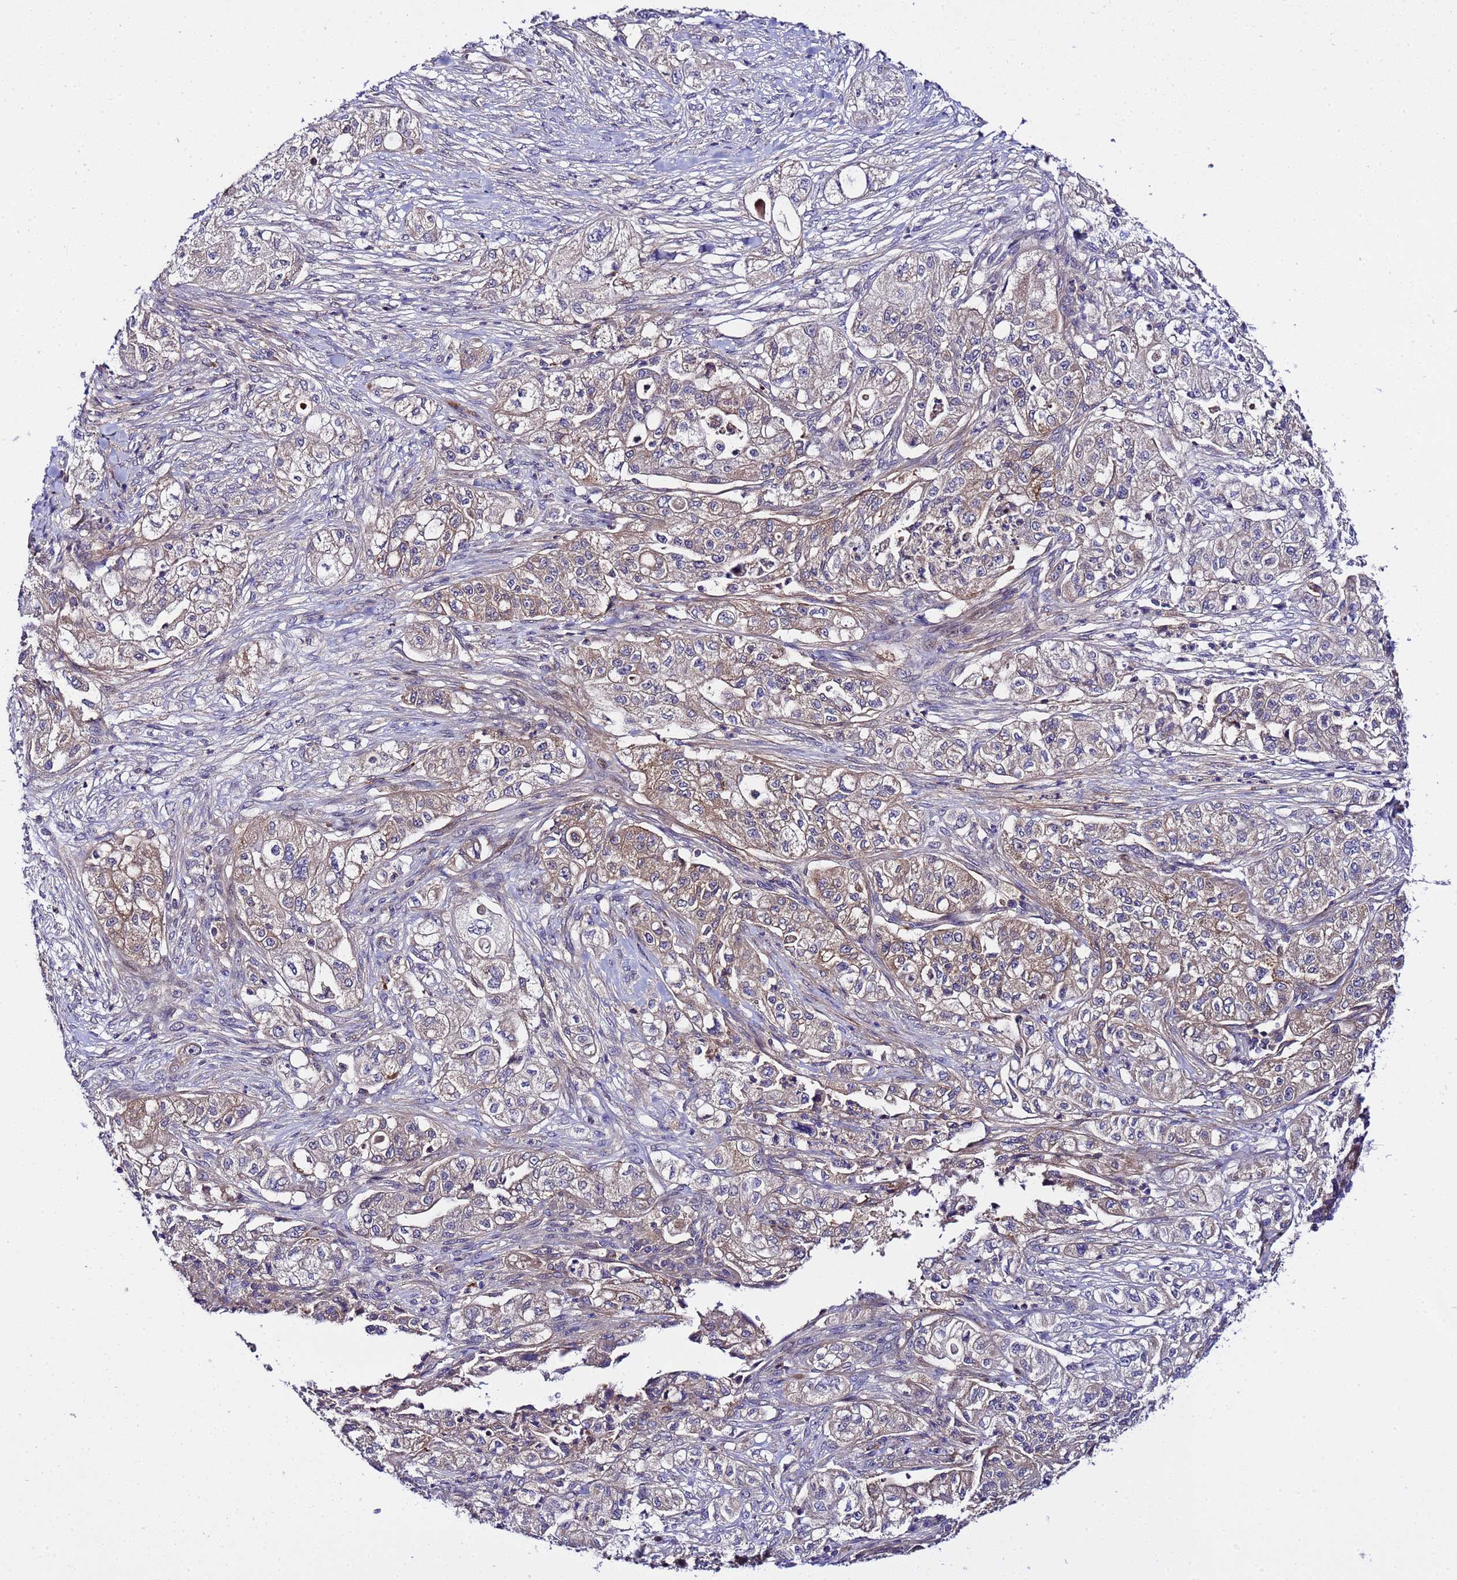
{"staining": {"intensity": "weak", "quantity": "25%-75%", "location": "cytoplasmic/membranous"}, "tissue": "pancreatic cancer", "cell_type": "Tumor cells", "image_type": "cancer", "snomed": [{"axis": "morphology", "description": "Adenocarcinoma, NOS"}, {"axis": "topography", "description": "Pancreas"}], "caption": "A brown stain shows weak cytoplasmic/membranous staining of a protein in human pancreatic cancer (adenocarcinoma) tumor cells.", "gene": "PLXDC2", "patient": {"sex": "female", "age": 78}}